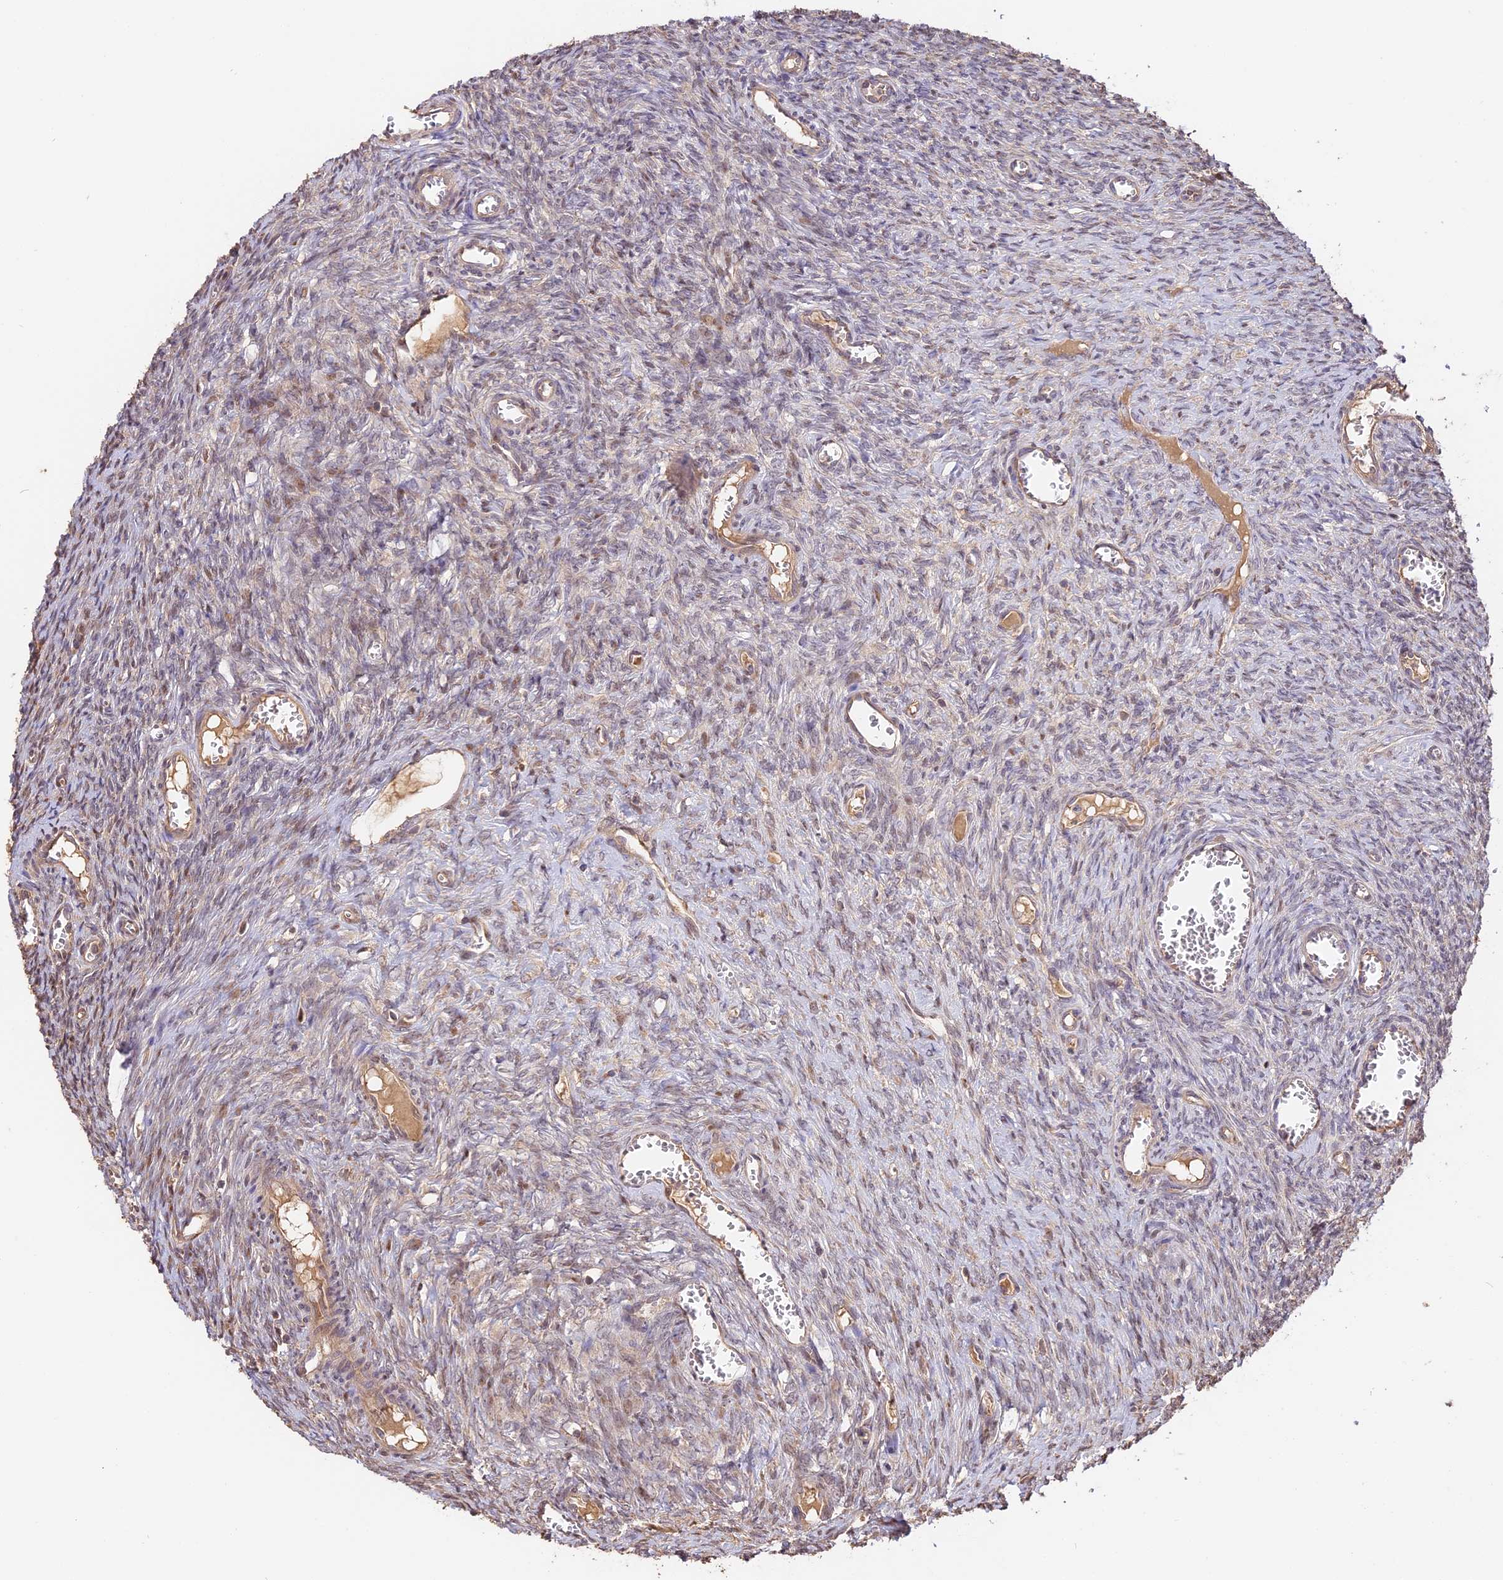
{"staining": {"intensity": "weak", "quantity": "<25%", "location": "cytoplasmic/membranous"}, "tissue": "ovary", "cell_type": "Ovarian stroma cells", "image_type": "normal", "snomed": [{"axis": "morphology", "description": "Normal tissue, NOS"}, {"axis": "topography", "description": "Ovary"}], "caption": "The micrograph displays no staining of ovarian stroma cells in unremarkable ovary.", "gene": "PPP1R37", "patient": {"sex": "female", "age": 44}}